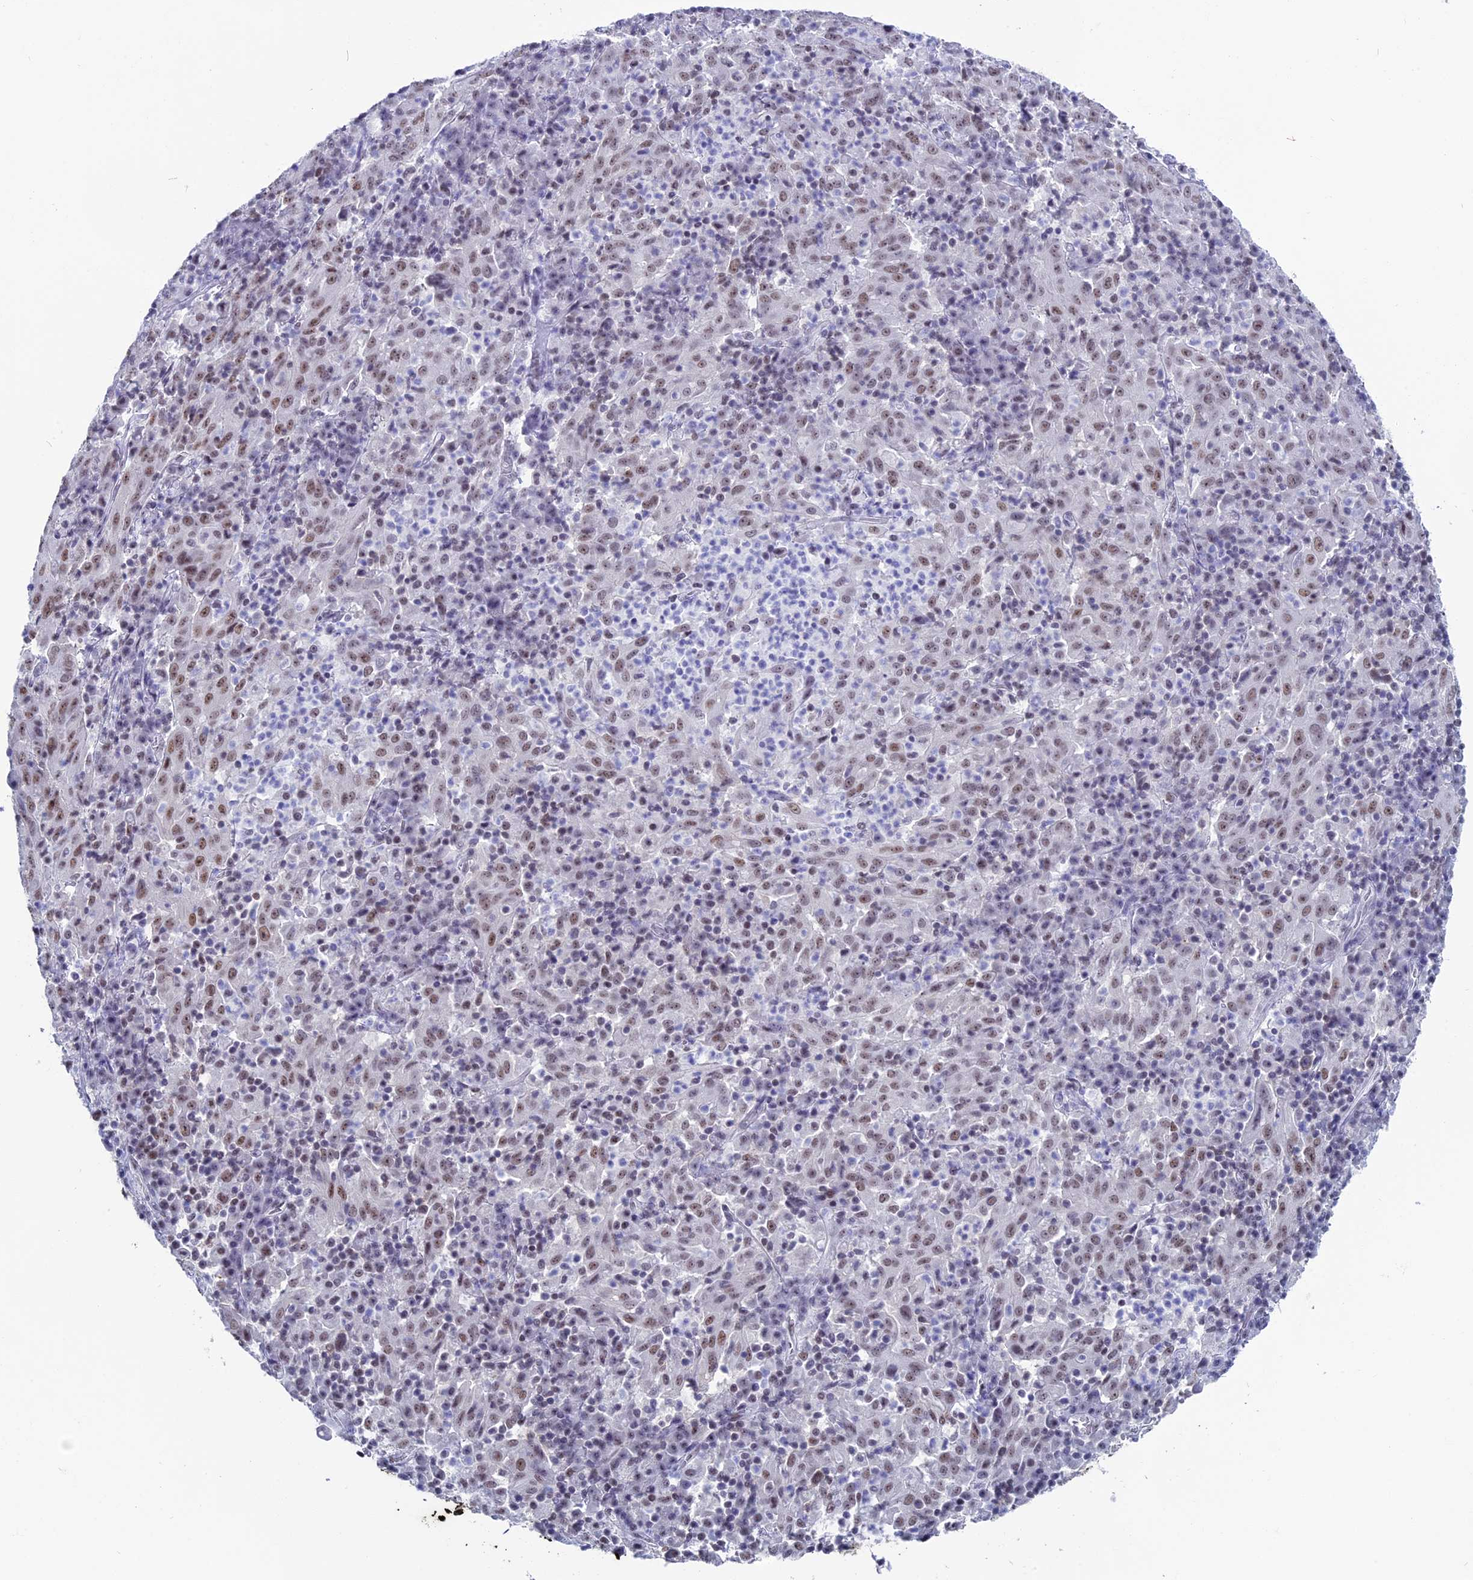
{"staining": {"intensity": "moderate", "quantity": ">75%", "location": "nuclear"}, "tissue": "pancreatic cancer", "cell_type": "Tumor cells", "image_type": "cancer", "snomed": [{"axis": "morphology", "description": "Adenocarcinoma, NOS"}, {"axis": "topography", "description": "Pancreas"}], "caption": "DAB (3,3'-diaminobenzidine) immunohistochemical staining of pancreatic cancer exhibits moderate nuclear protein positivity in about >75% of tumor cells.", "gene": "CD2BP2", "patient": {"sex": "male", "age": 63}}